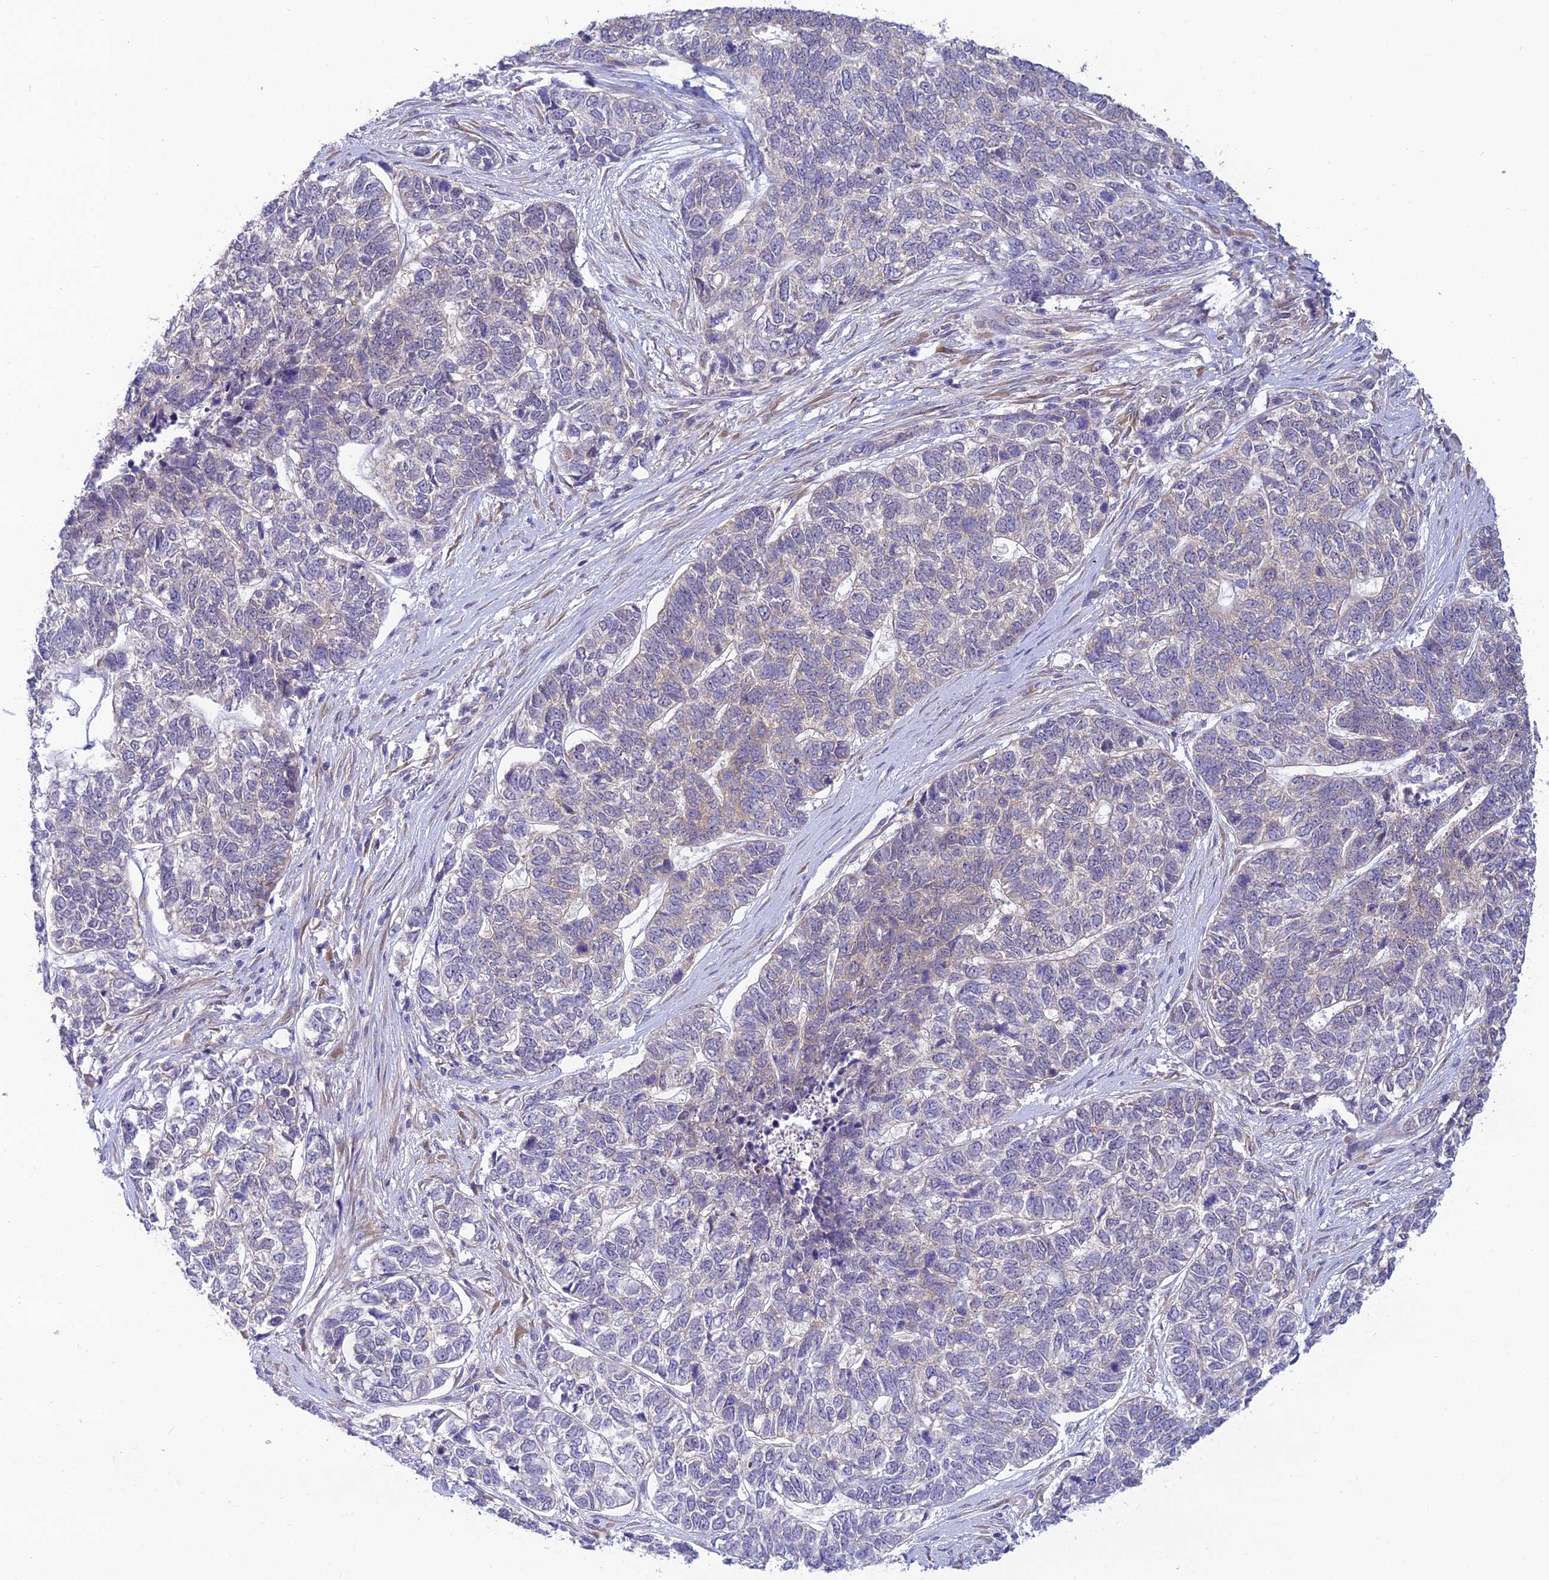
{"staining": {"intensity": "negative", "quantity": "none", "location": "none"}, "tissue": "skin cancer", "cell_type": "Tumor cells", "image_type": "cancer", "snomed": [{"axis": "morphology", "description": "Basal cell carcinoma"}, {"axis": "topography", "description": "Skin"}], "caption": "Immunohistochemical staining of skin basal cell carcinoma shows no significant positivity in tumor cells.", "gene": "SKIC8", "patient": {"sex": "female", "age": 65}}